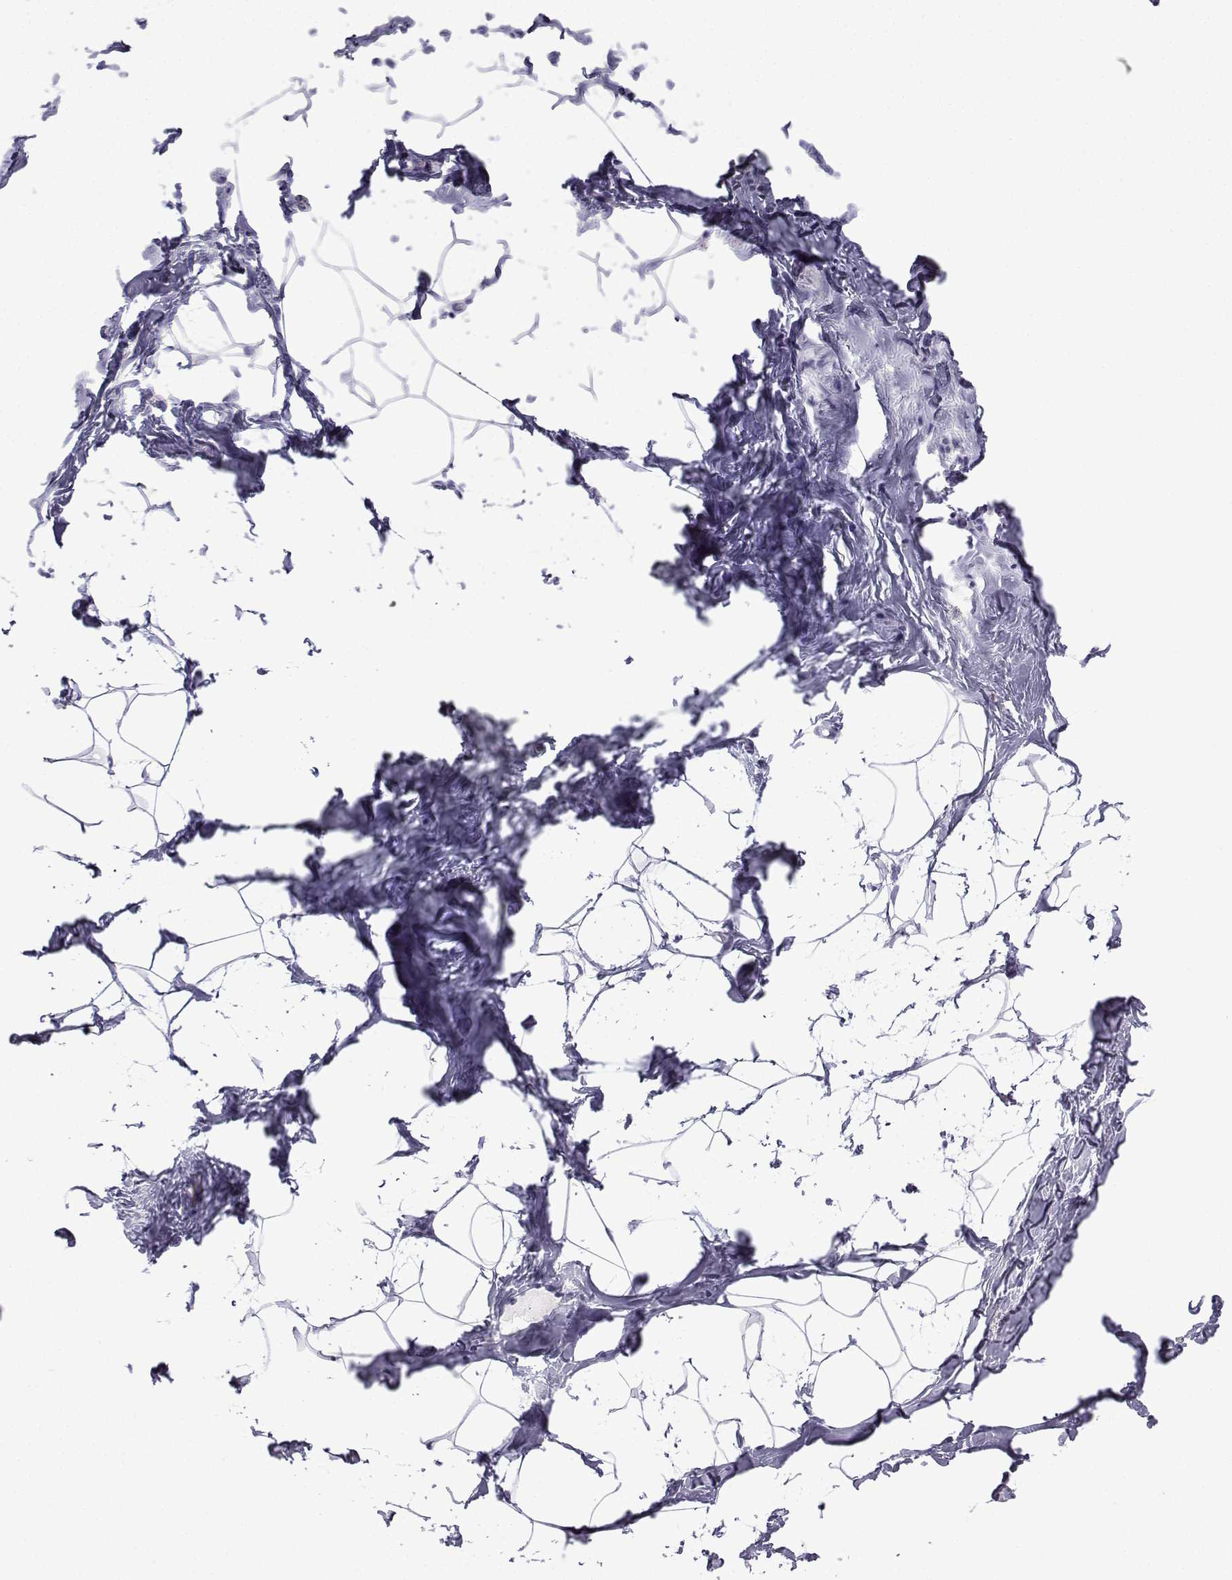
{"staining": {"intensity": "negative", "quantity": "none", "location": "none"}, "tissue": "breast", "cell_type": "Adipocytes", "image_type": "normal", "snomed": [{"axis": "morphology", "description": "Normal tissue, NOS"}, {"axis": "topography", "description": "Breast"}], "caption": "The immunohistochemistry micrograph has no significant positivity in adipocytes of breast. Brightfield microscopy of IHC stained with DAB (brown) and hematoxylin (blue), captured at high magnification.", "gene": "ACRBP", "patient": {"sex": "female", "age": 32}}